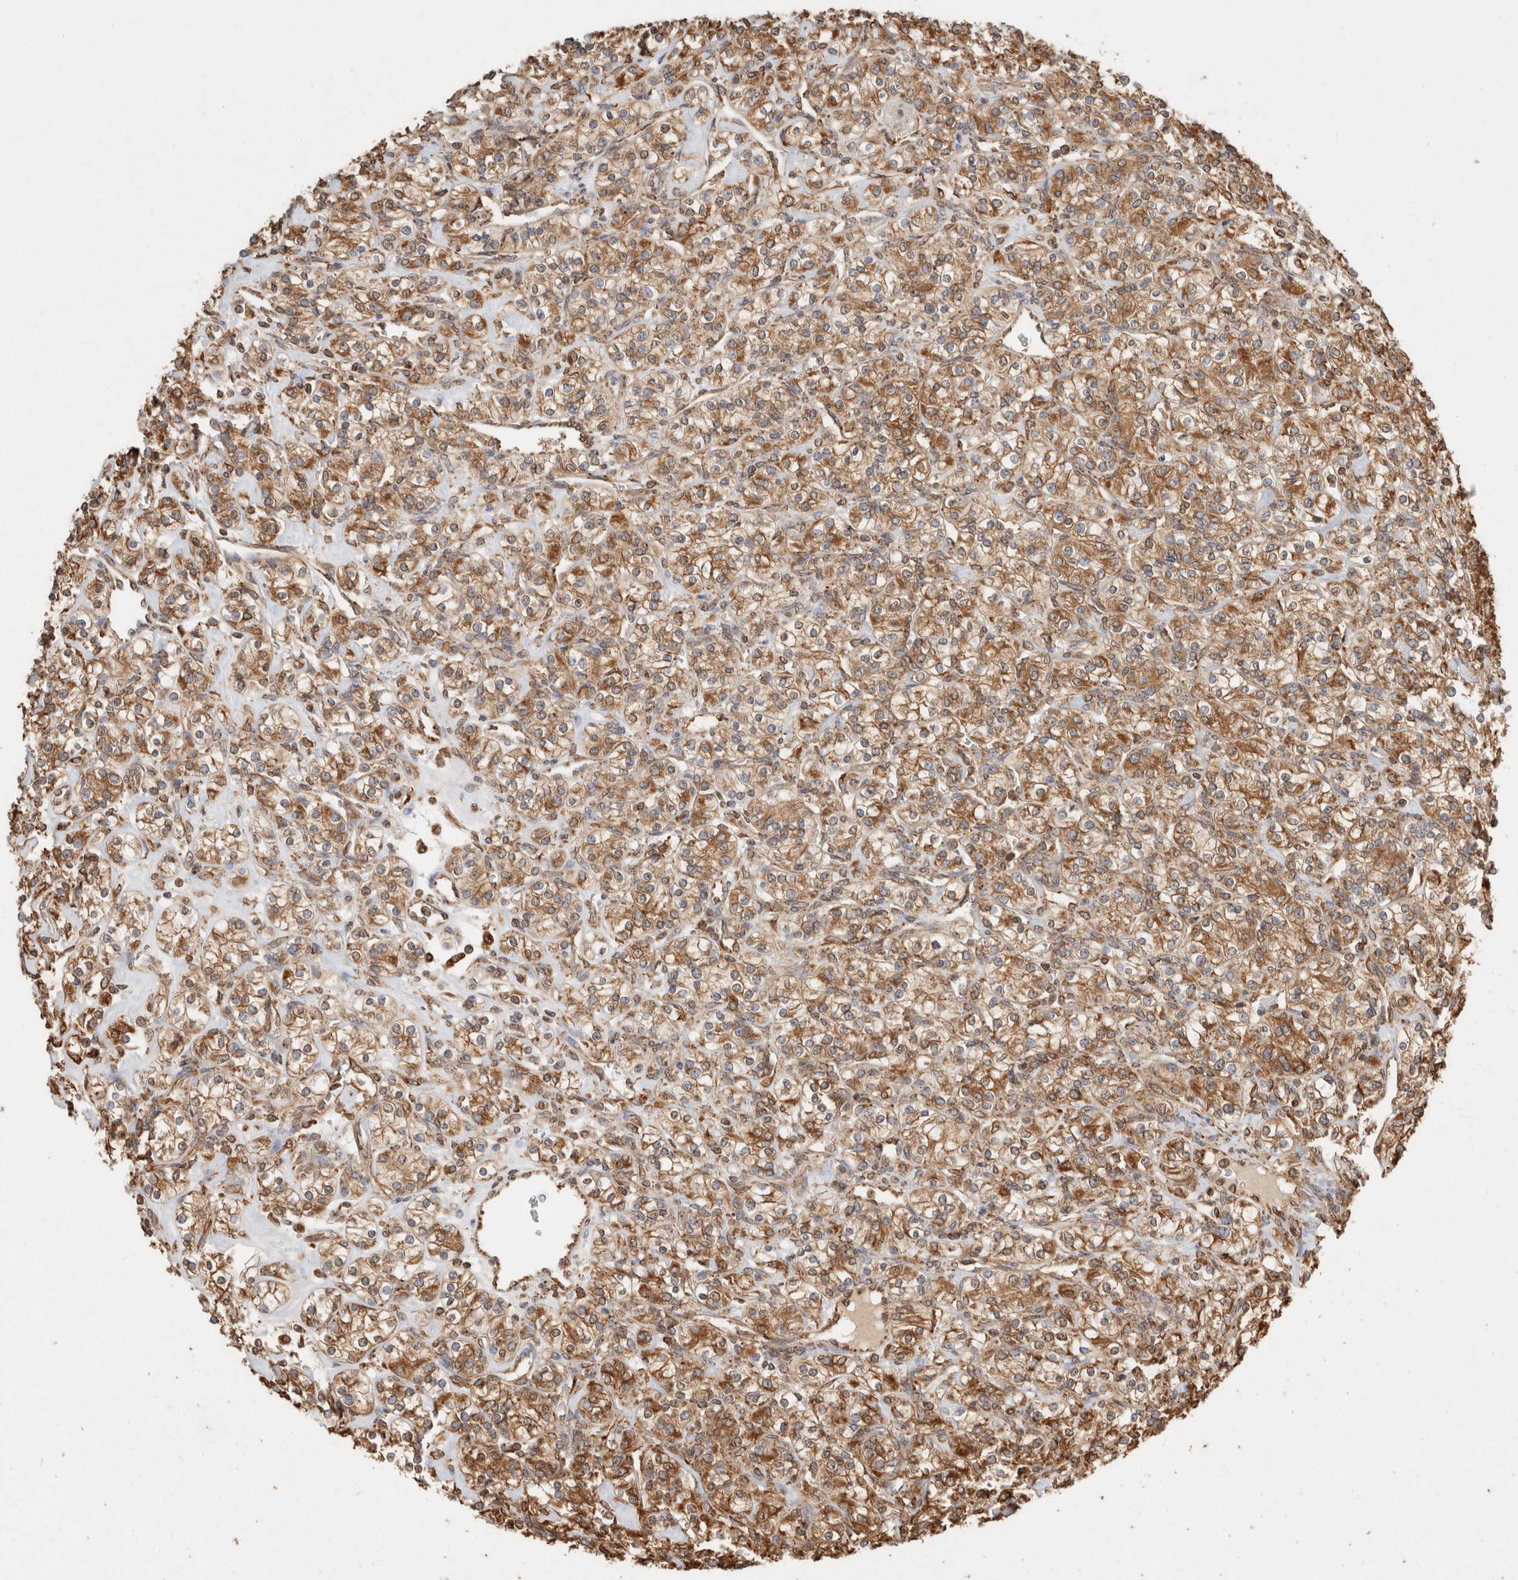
{"staining": {"intensity": "moderate", "quantity": ">75%", "location": "cytoplasmic/membranous"}, "tissue": "renal cancer", "cell_type": "Tumor cells", "image_type": "cancer", "snomed": [{"axis": "morphology", "description": "Adenocarcinoma, NOS"}, {"axis": "topography", "description": "Kidney"}], "caption": "Renal cancer (adenocarcinoma) was stained to show a protein in brown. There is medium levels of moderate cytoplasmic/membranous expression in approximately >75% of tumor cells.", "gene": "ERAP1", "patient": {"sex": "male", "age": 77}}